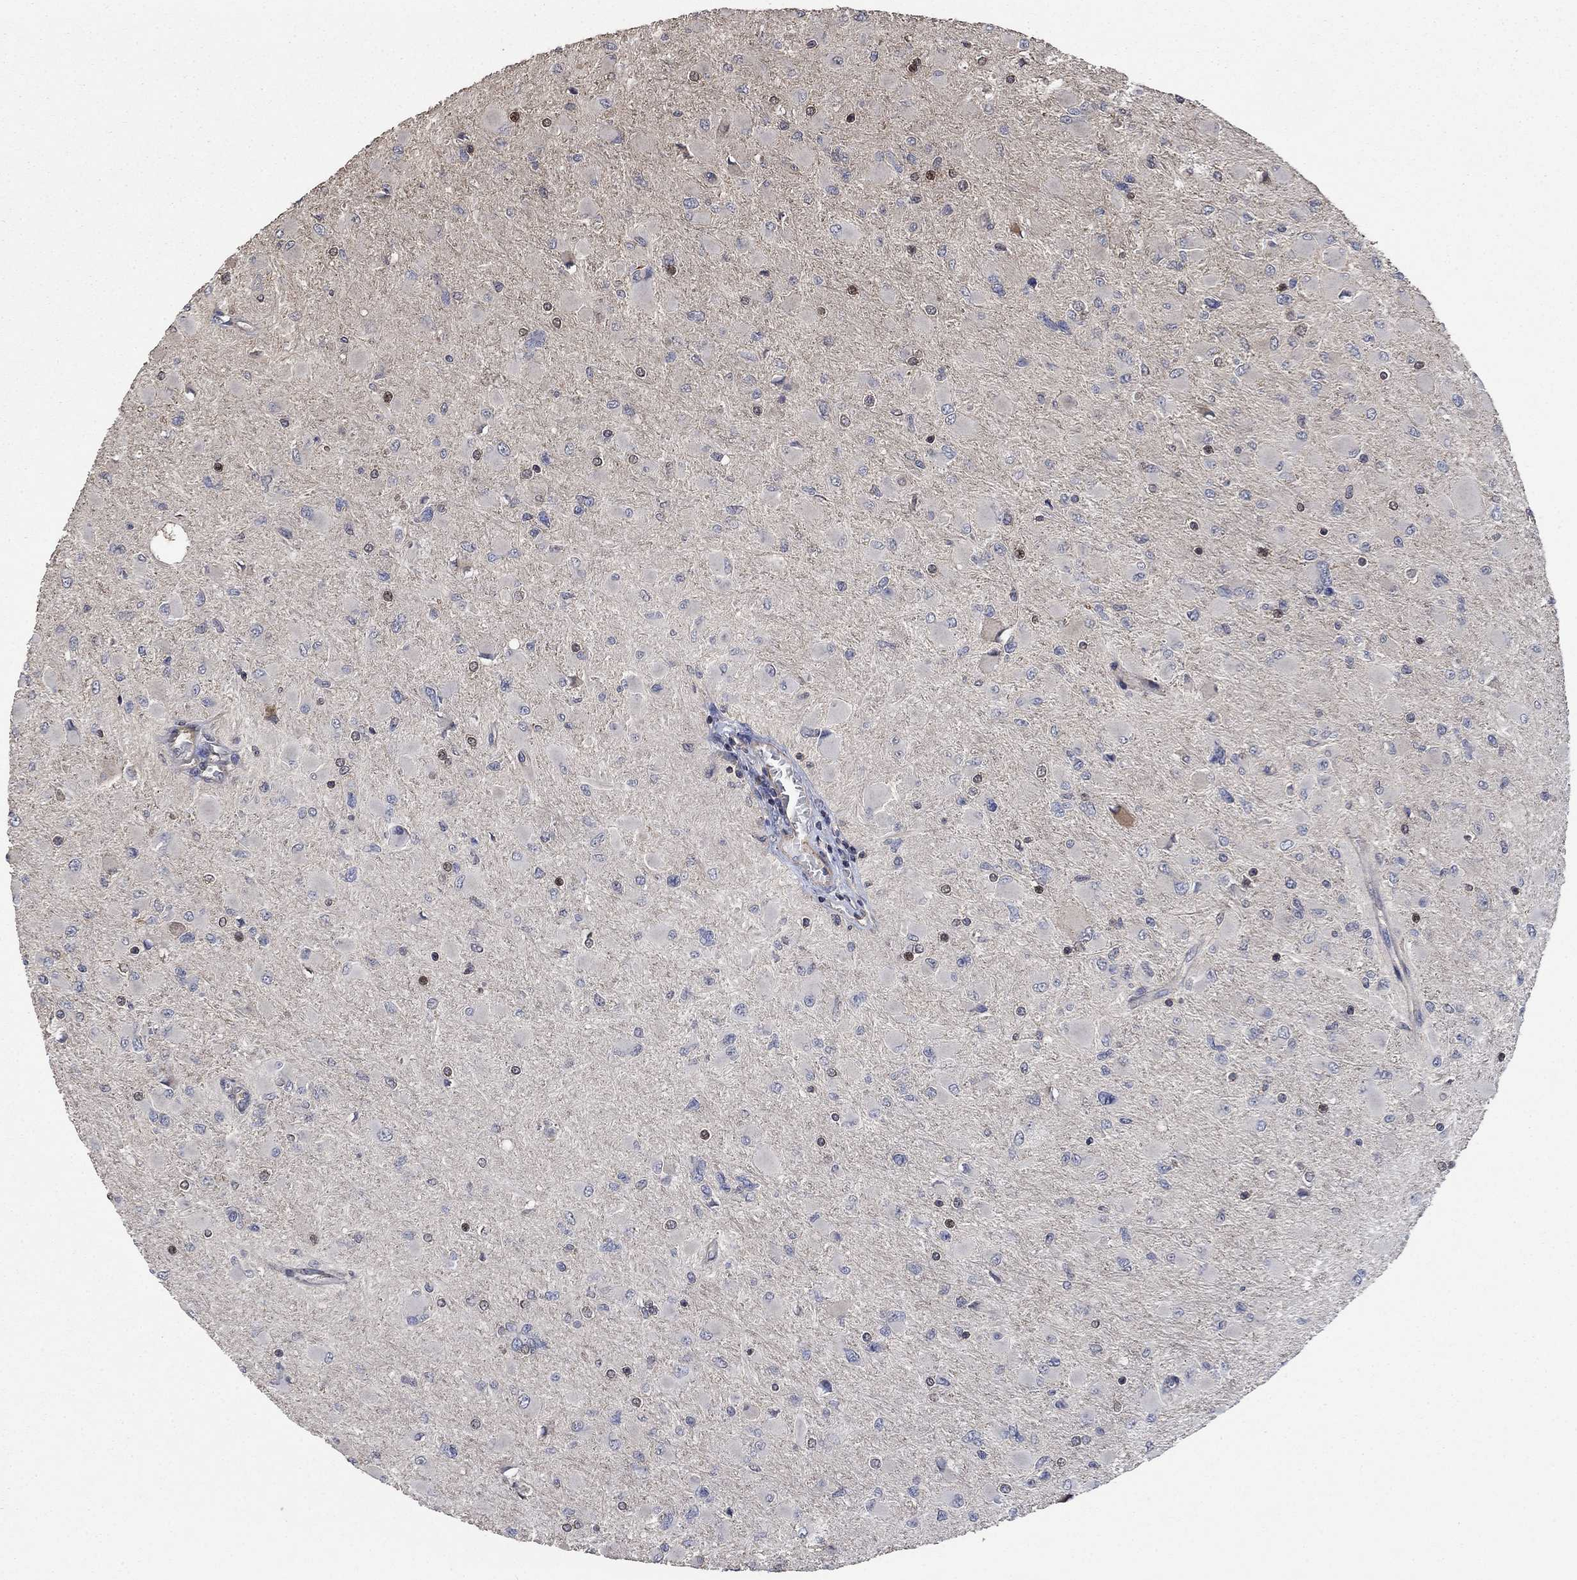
{"staining": {"intensity": "moderate", "quantity": "<25%", "location": "nuclear"}, "tissue": "glioma", "cell_type": "Tumor cells", "image_type": "cancer", "snomed": [{"axis": "morphology", "description": "Glioma, malignant, High grade"}, {"axis": "topography", "description": "Cerebral cortex"}], "caption": "Immunohistochemical staining of glioma shows low levels of moderate nuclear protein positivity in approximately <25% of tumor cells.", "gene": "PDE3A", "patient": {"sex": "female", "age": 36}}